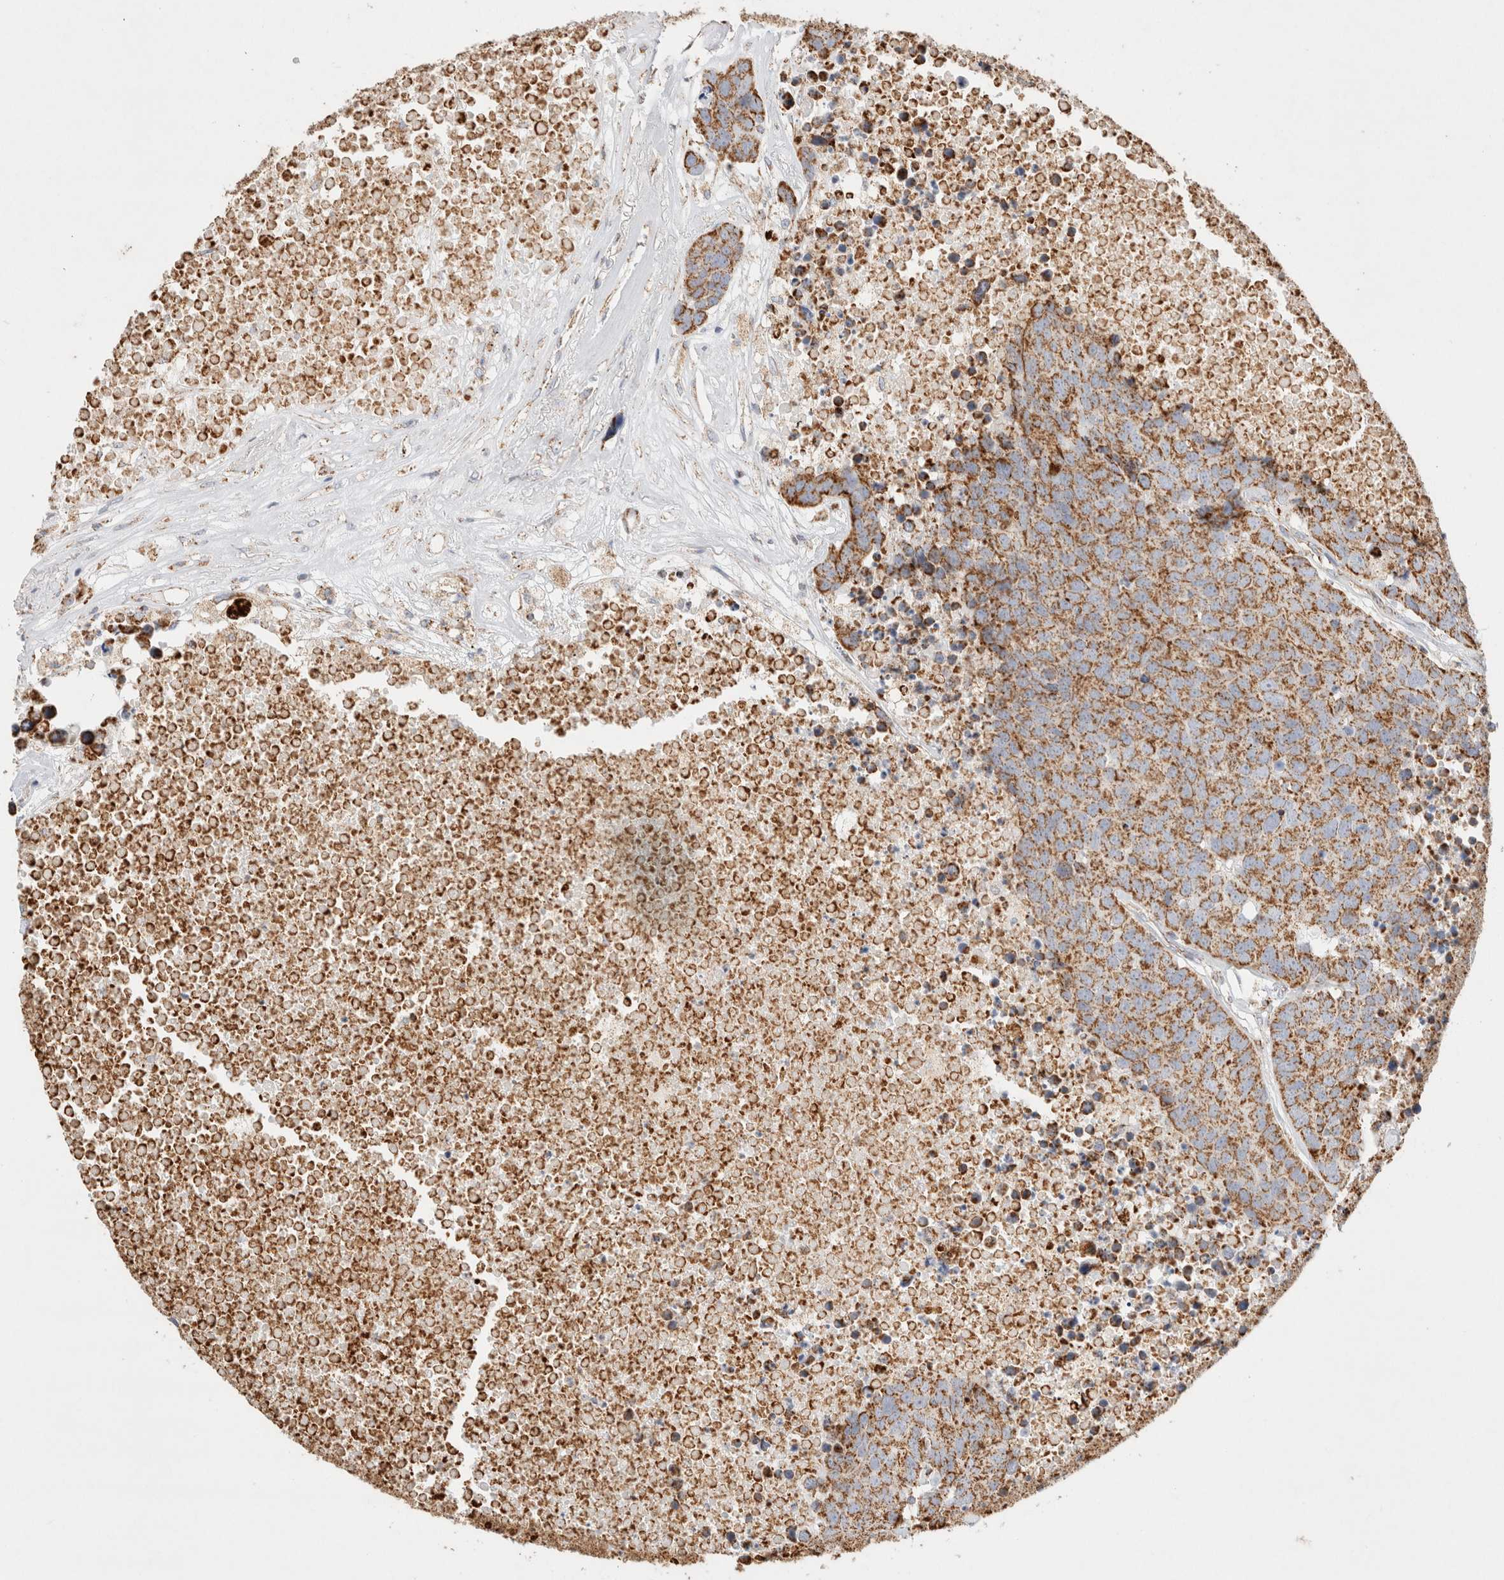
{"staining": {"intensity": "moderate", "quantity": ">75%", "location": "cytoplasmic/membranous"}, "tissue": "carcinoid", "cell_type": "Tumor cells", "image_type": "cancer", "snomed": [{"axis": "morphology", "description": "Carcinoid, malignant, NOS"}, {"axis": "topography", "description": "Lung"}], "caption": "Immunohistochemical staining of carcinoid (malignant) shows medium levels of moderate cytoplasmic/membranous expression in approximately >75% of tumor cells.", "gene": "PHB2", "patient": {"sex": "male", "age": 60}}